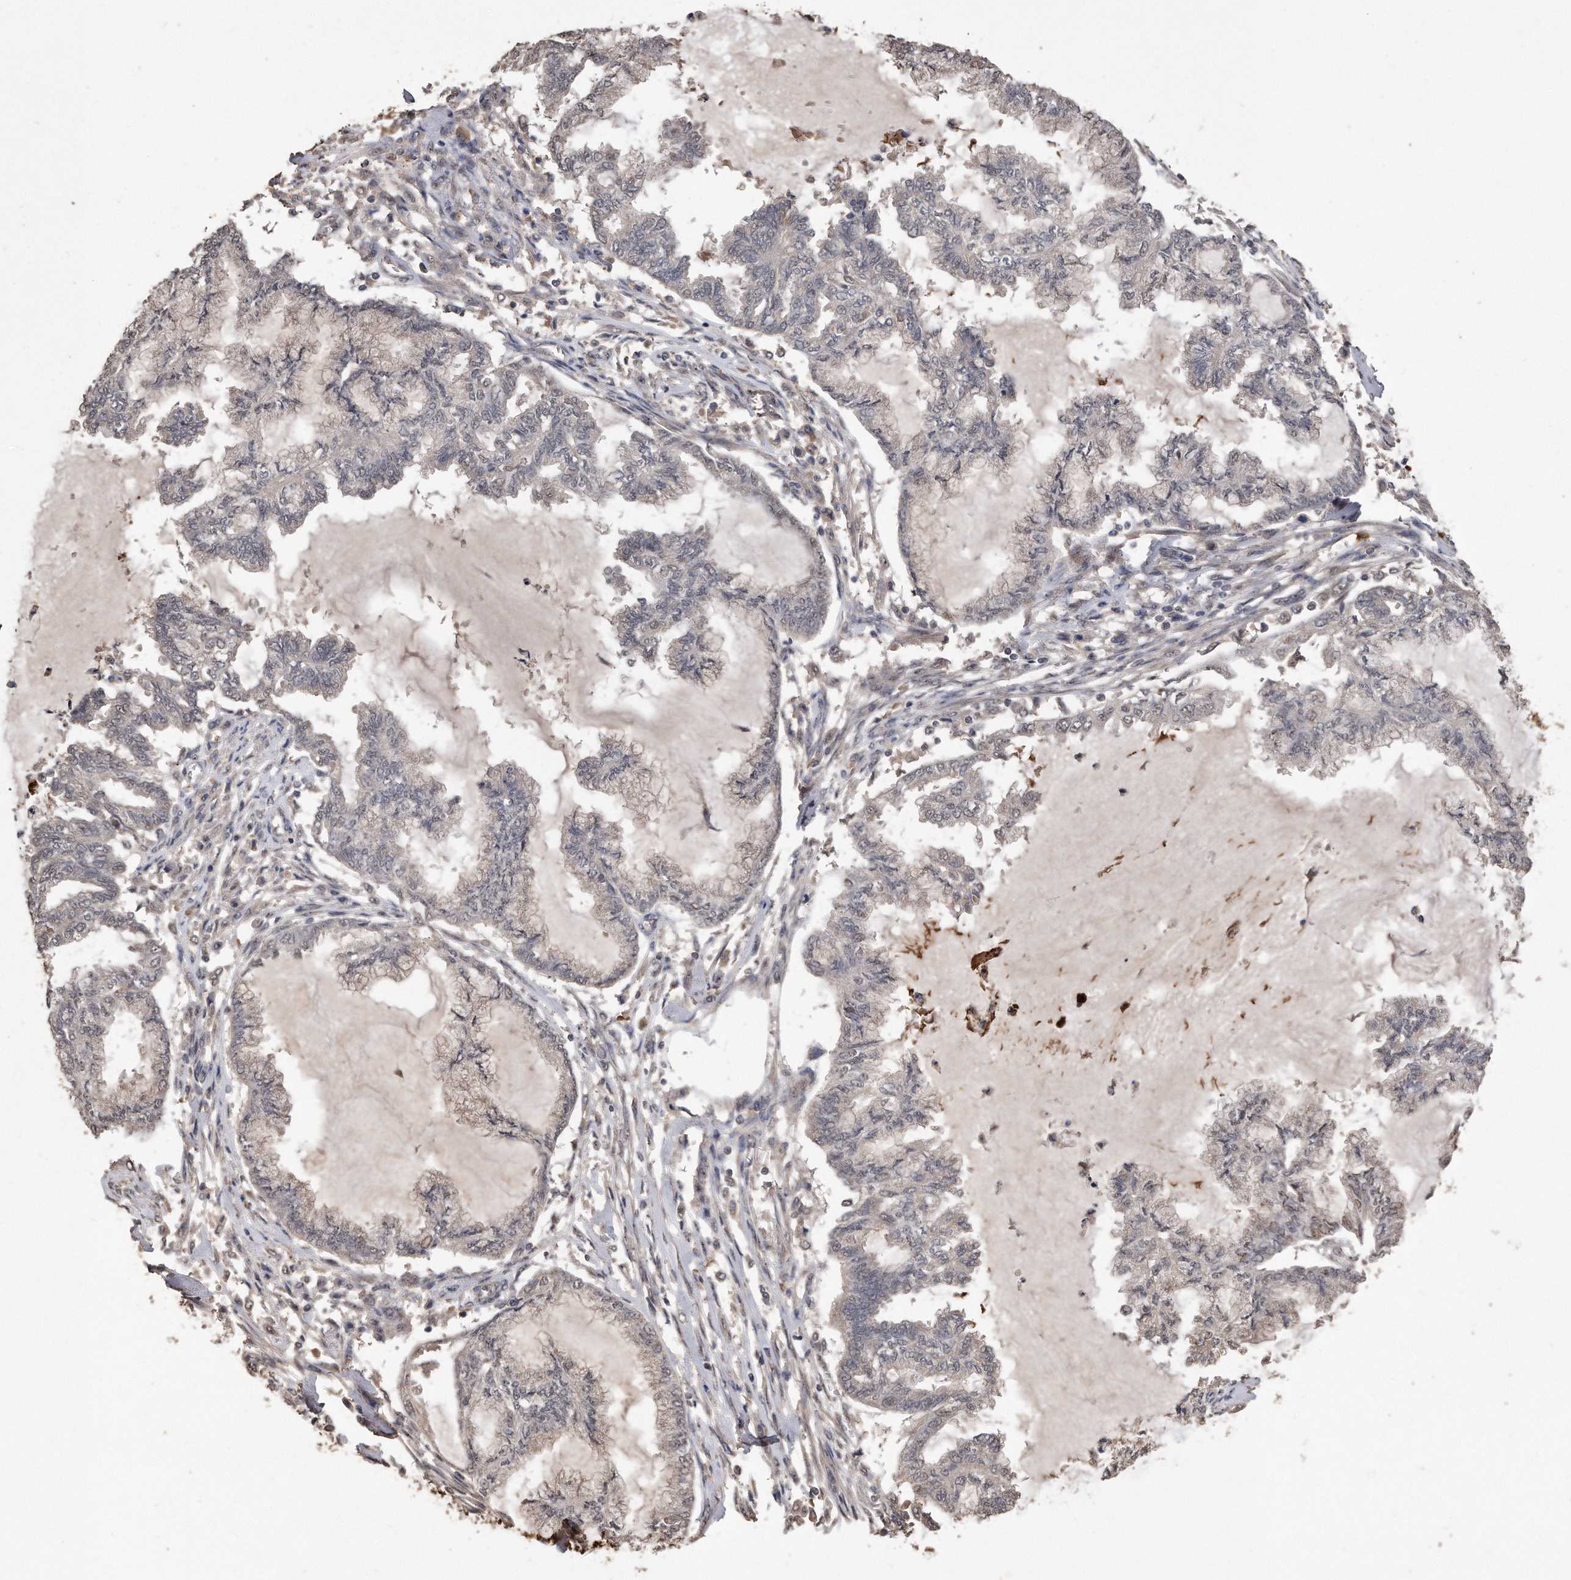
{"staining": {"intensity": "negative", "quantity": "none", "location": "none"}, "tissue": "endometrial cancer", "cell_type": "Tumor cells", "image_type": "cancer", "snomed": [{"axis": "morphology", "description": "Adenocarcinoma, NOS"}, {"axis": "topography", "description": "Endometrium"}], "caption": "Tumor cells show no significant staining in endometrial cancer. The staining is performed using DAB brown chromogen with nuclei counter-stained in using hematoxylin.", "gene": "PELO", "patient": {"sex": "female", "age": 86}}